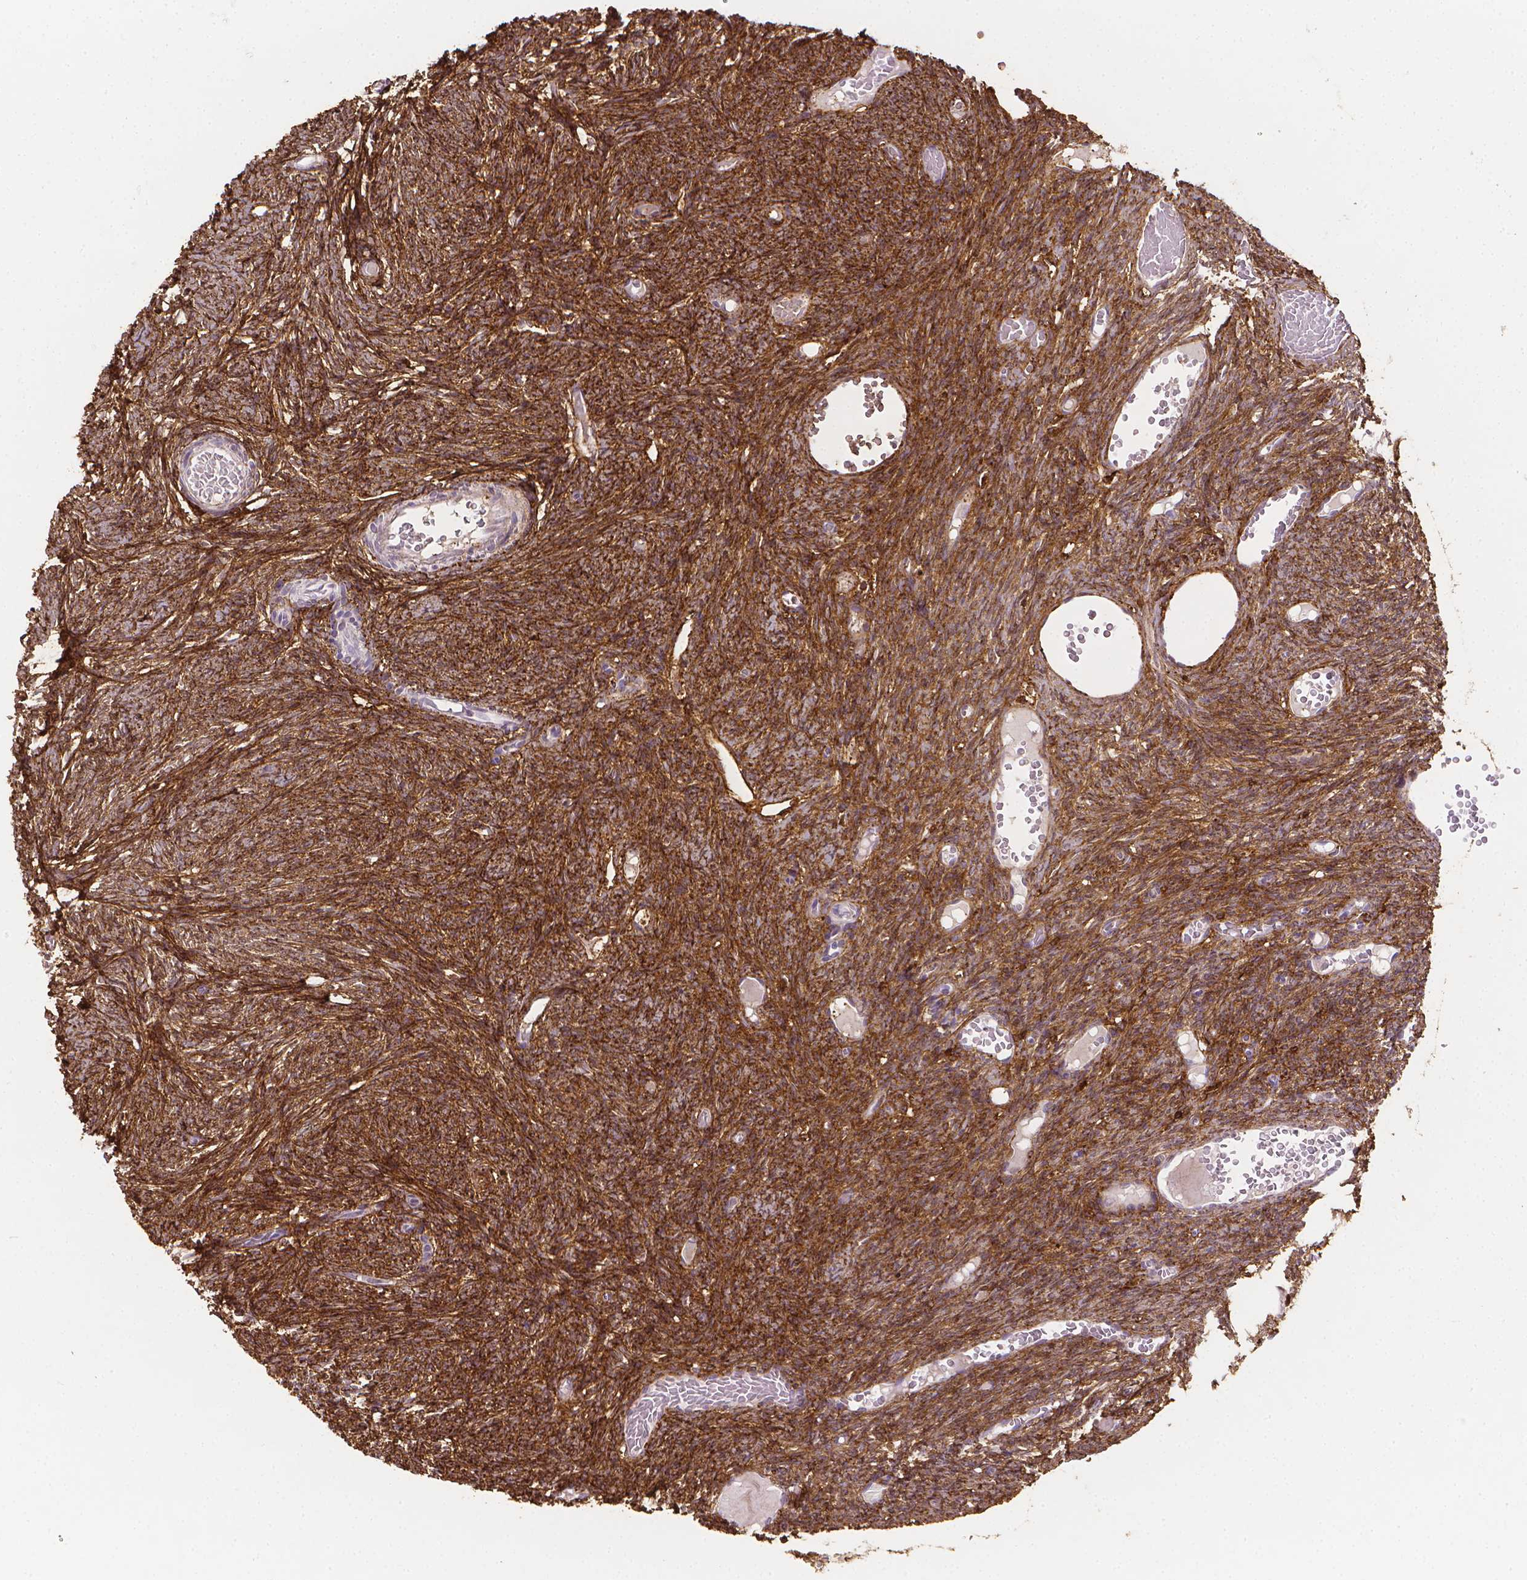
{"staining": {"intensity": "strong", "quantity": ">75%", "location": "cytoplasmic/membranous"}, "tissue": "ovary", "cell_type": "Ovarian stroma cells", "image_type": "normal", "snomed": [{"axis": "morphology", "description": "Normal tissue, NOS"}, {"axis": "topography", "description": "Ovary"}], "caption": "Human ovary stained for a protein (brown) shows strong cytoplasmic/membranous positive positivity in approximately >75% of ovarian stroma cells.", "gene": "DCN", "patient": {"sex": "female", "age": 39}}